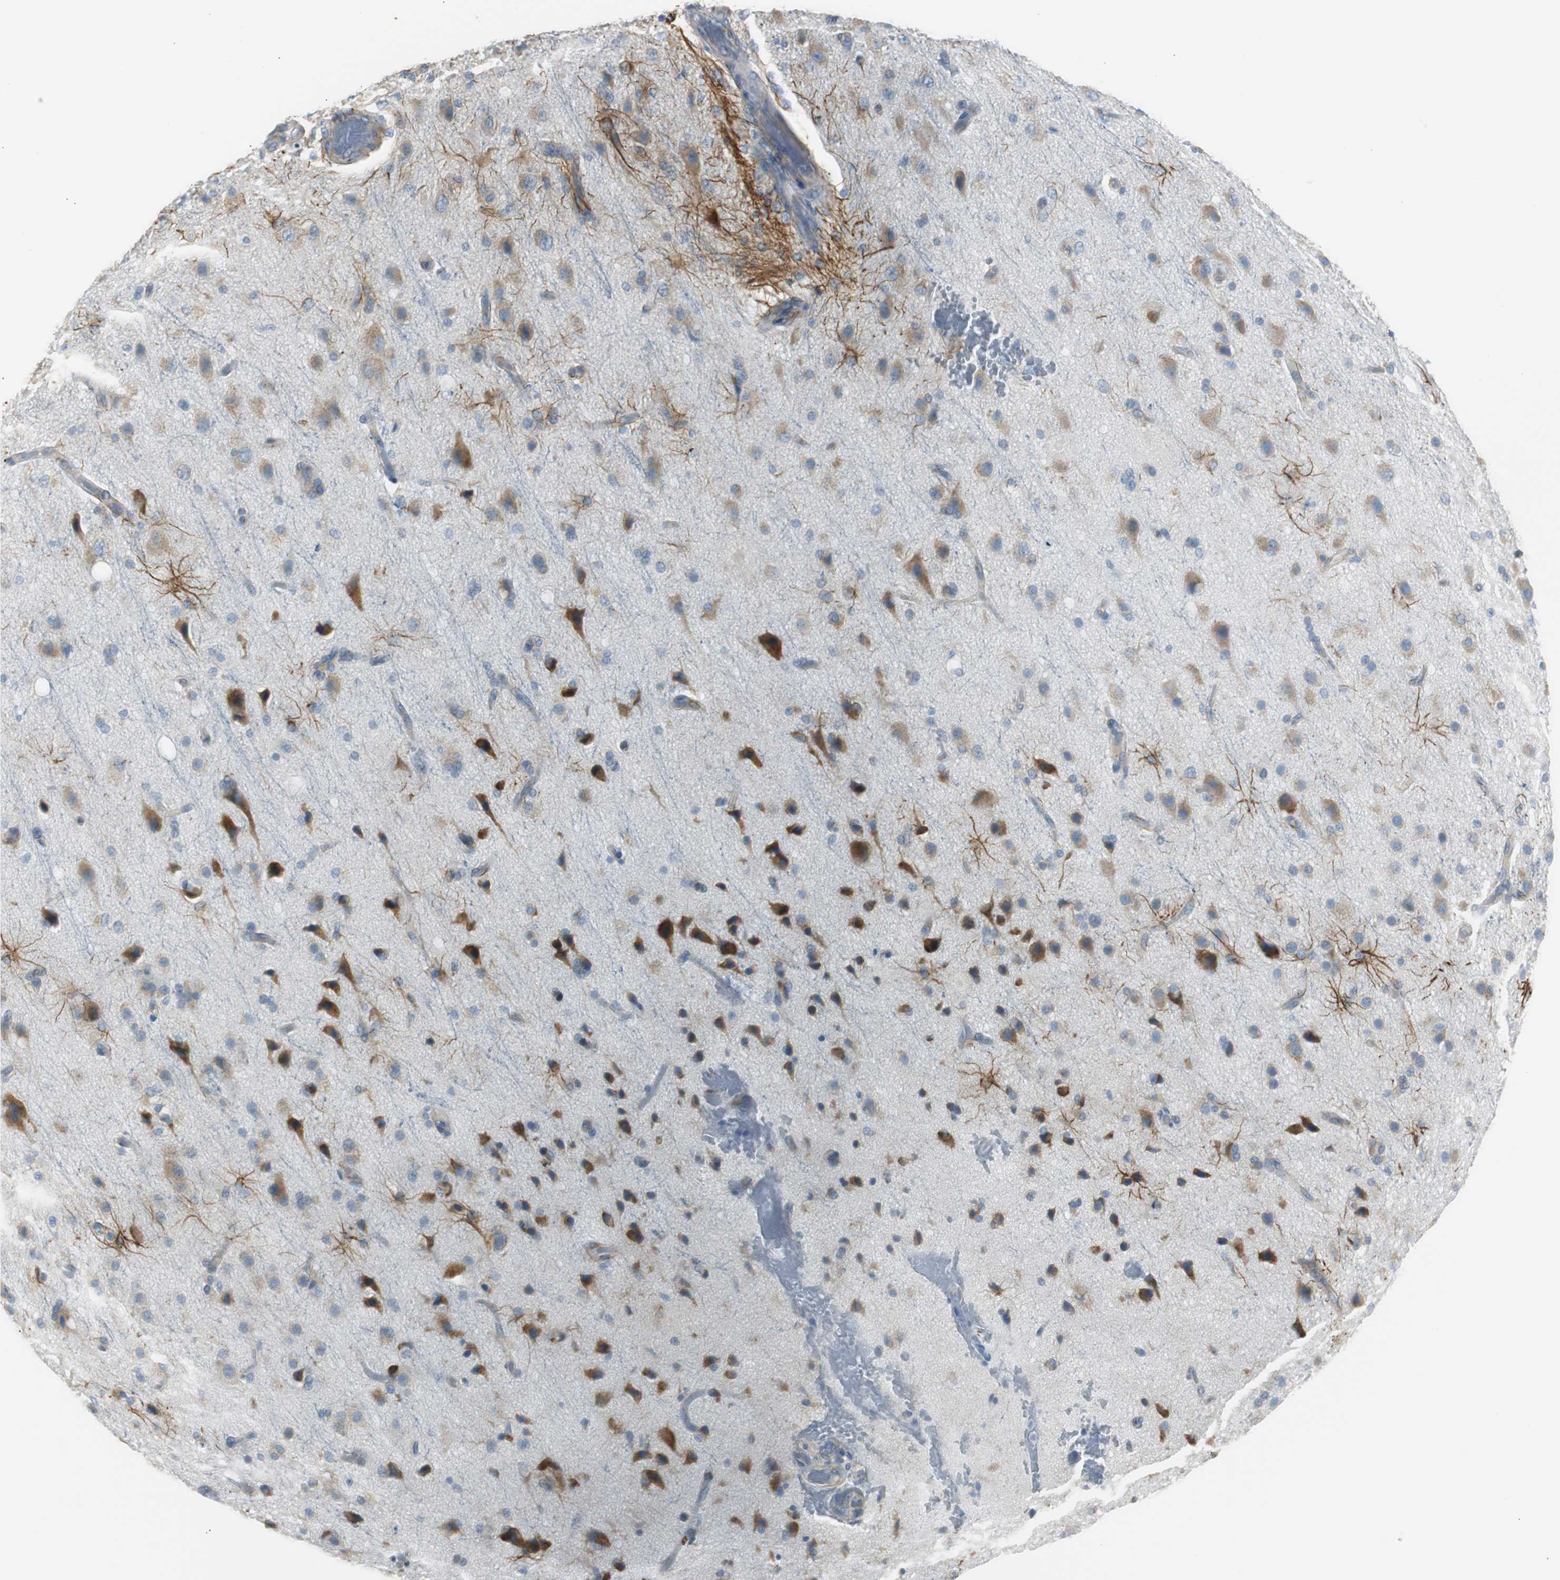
{"staining": {"intensity": "moderate", "quantity": "<25%", "location": "cytoplasmic/membranous"}, "tissue": "glioma", "cell_type": "Tumor cells", "image_type": "cancer", "snomed": [{"axis": "morphology", "description": "Normal tissue, NOS"}, {"axis": "morphology", "description": "Glioma, malignant, High grade"}, {"axis": "topography", "description": "Cerebral cortex"}], "caption": "Glioma stained with DAB (3,3'-diaminobenzidine) immunohistochemistry exhibits low levels of moderate cytoplasmic/membranous expression in about <25% of tumor cells. (brown staining indicates protein expression, while blue staining denotes nuclei).", "gene": "RPS12", "patient": {"sex": "male", "age": 77}}